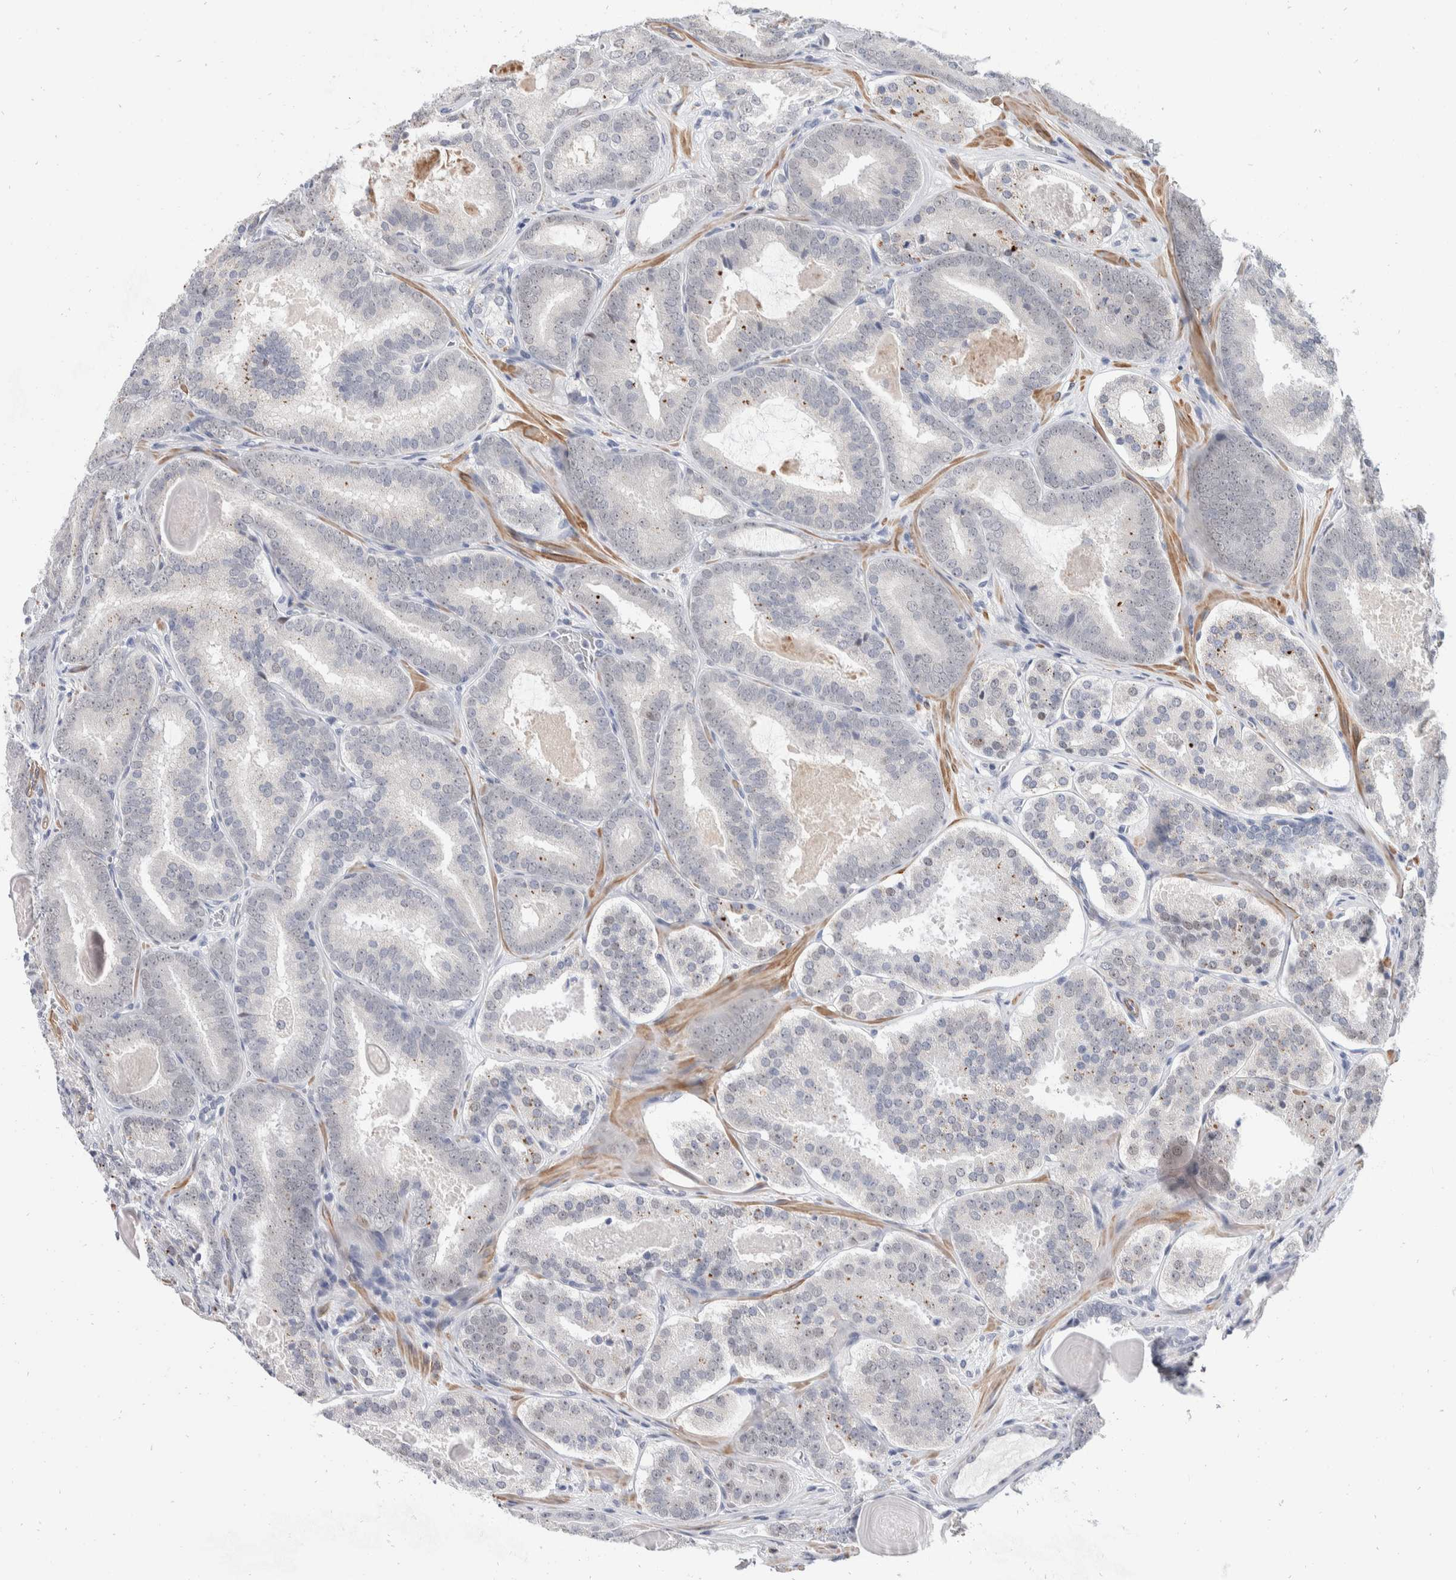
{"staining": {"intensity": "weak", "quantity": "<25%", "location": "cytoplasmic/membranous"}, "tissue": "prostate cancer", "cell_type": "Tumor cells", "image_type": "cancer", "snomed": [{"axis": "morphology", "description": "Adenocarcinoma, High grade"}, {"axis": "topography", "description": "Prostate"}], "caption": "Tumor cells show no significant staining in prostate cancer (adenocarcinoma (high-grade)).", "gene": "CATSPERD", "patient": {"sex": "male", "age": 60}}